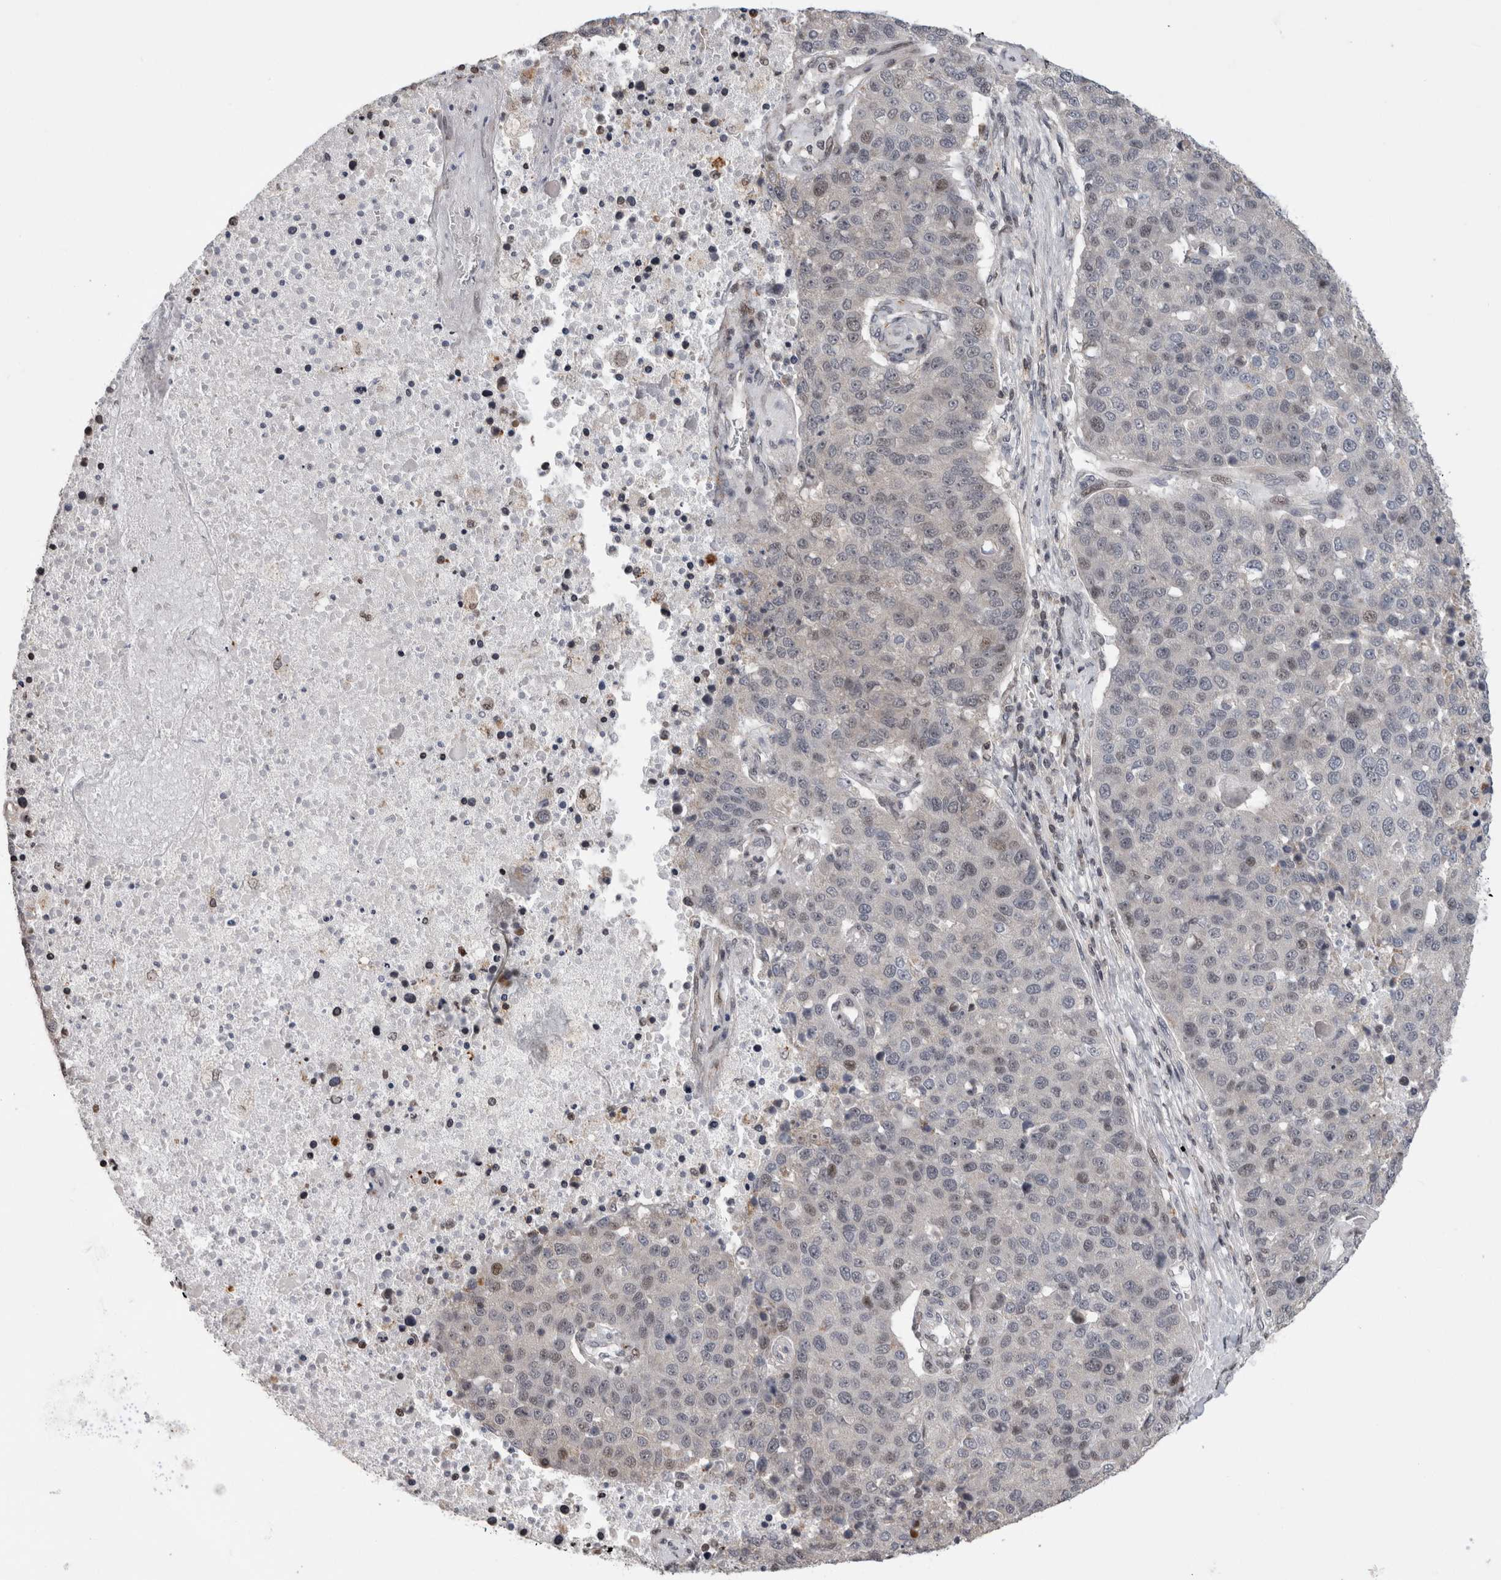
{"staining": {"intensity": "weak", "quantity": "<25%", "location": "nuclear"}, "tissue": "pancreatic cancer", "cell_type": "Tumor cells", "image_type": "cancer", "snomed": [{"axis": "morphology", "description": "Adenocarcinoma, NOS"}, {"axis": "topography", "description": "Pancreas"}], "caption": "IHC of human pancreatic cancer displays no expression in tumor cells.", "gene": "ZBTB11", "patient": {"sex": "female", "age": 61}}